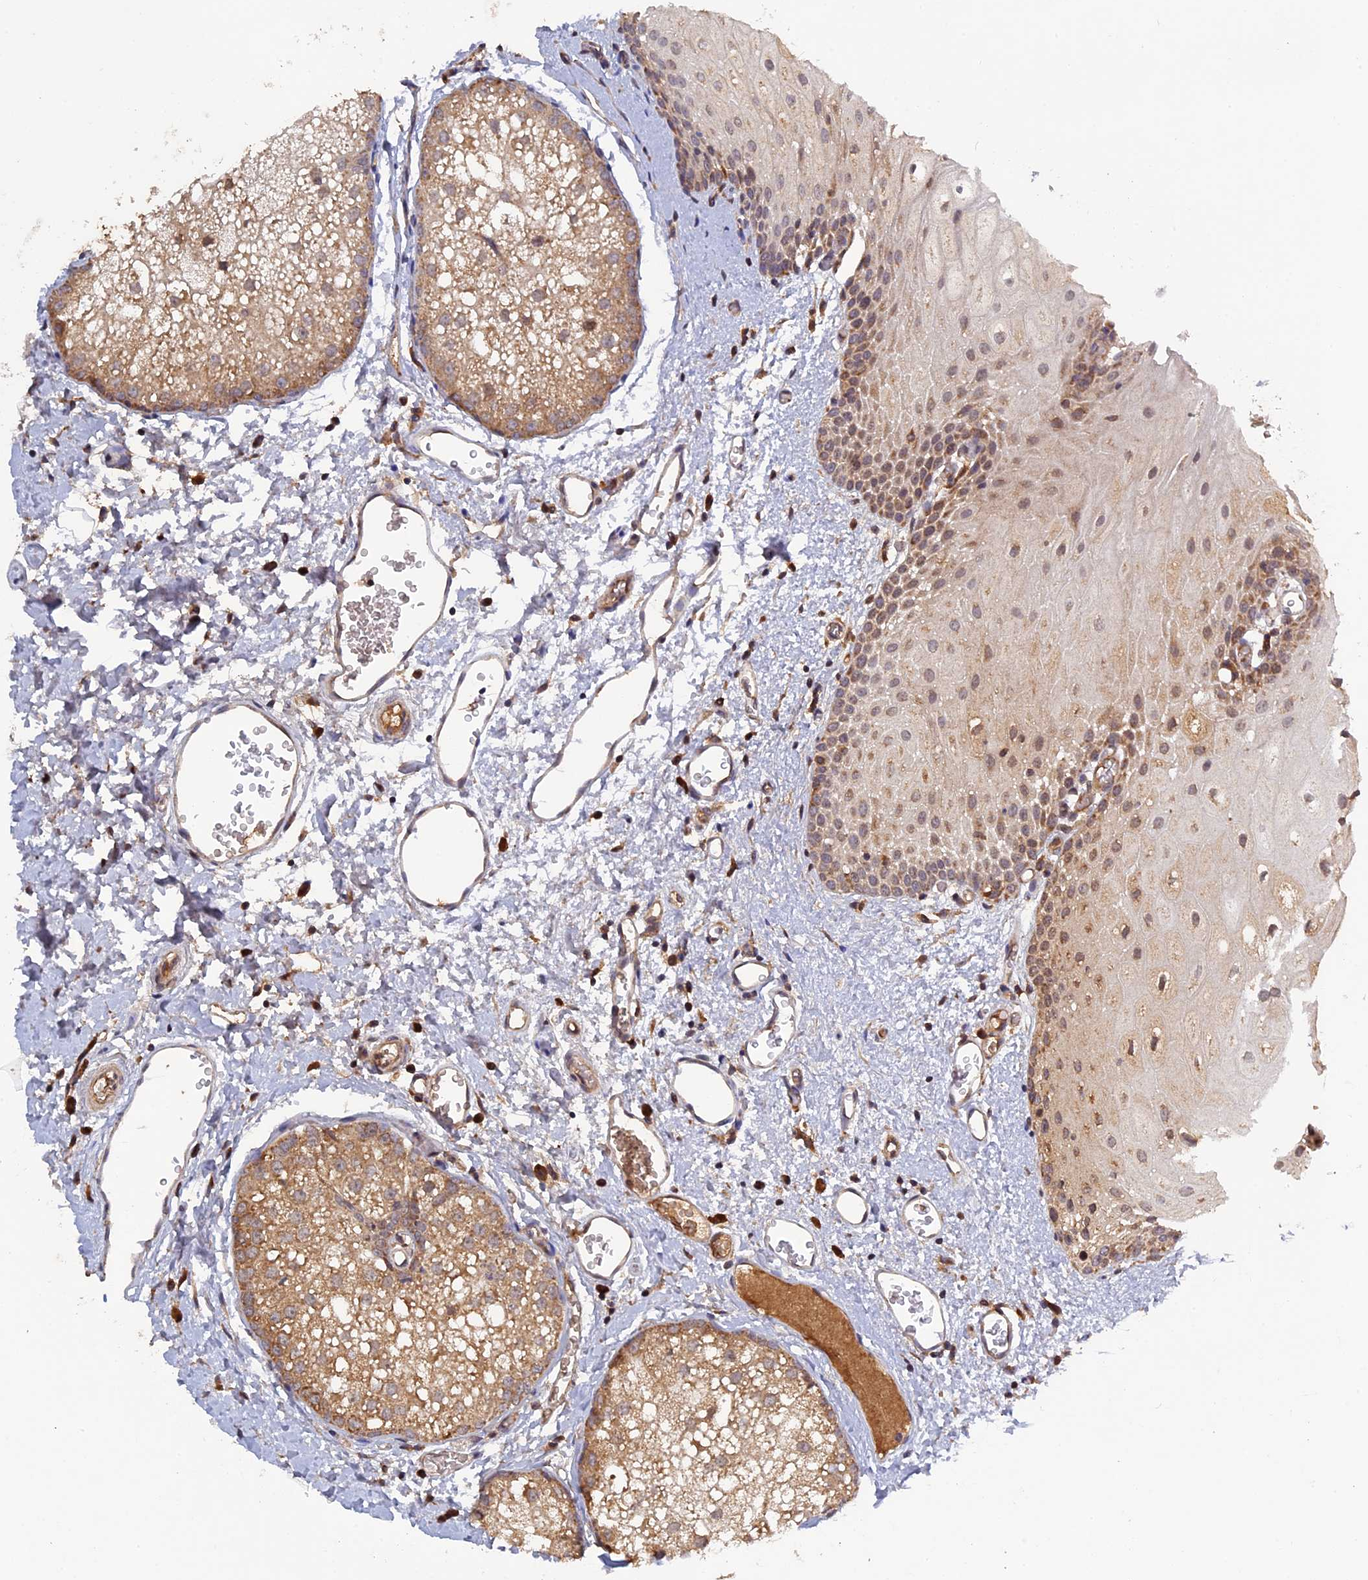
{"staining": {"intensity": "weak", "quantity": ">75%", "location": "cytoplasmic/membranous"}, "tissue": "oral mucosa", "cell_type": "Squamous epithelial cells", "image_type": "normal", "snomed": [{"axis": "morphology", "description": "Normal tissue, NOS"}, {"axis": "morphology", "description": "Squamous cell carcinoma, NOS"}, {"axis": "topography", "description": "Oral tissue"}, {"axis": "topography", "description": "Head-Neck"}], "caption": "DAB immunohistochemical staining of normal oral mucosa exhibits weak cytoplasmic/membranous protein expression in approximately >75% of squamous epithelial cells.", "gene": "RAB15", "patient": {"sex": "female", "age": 70}}